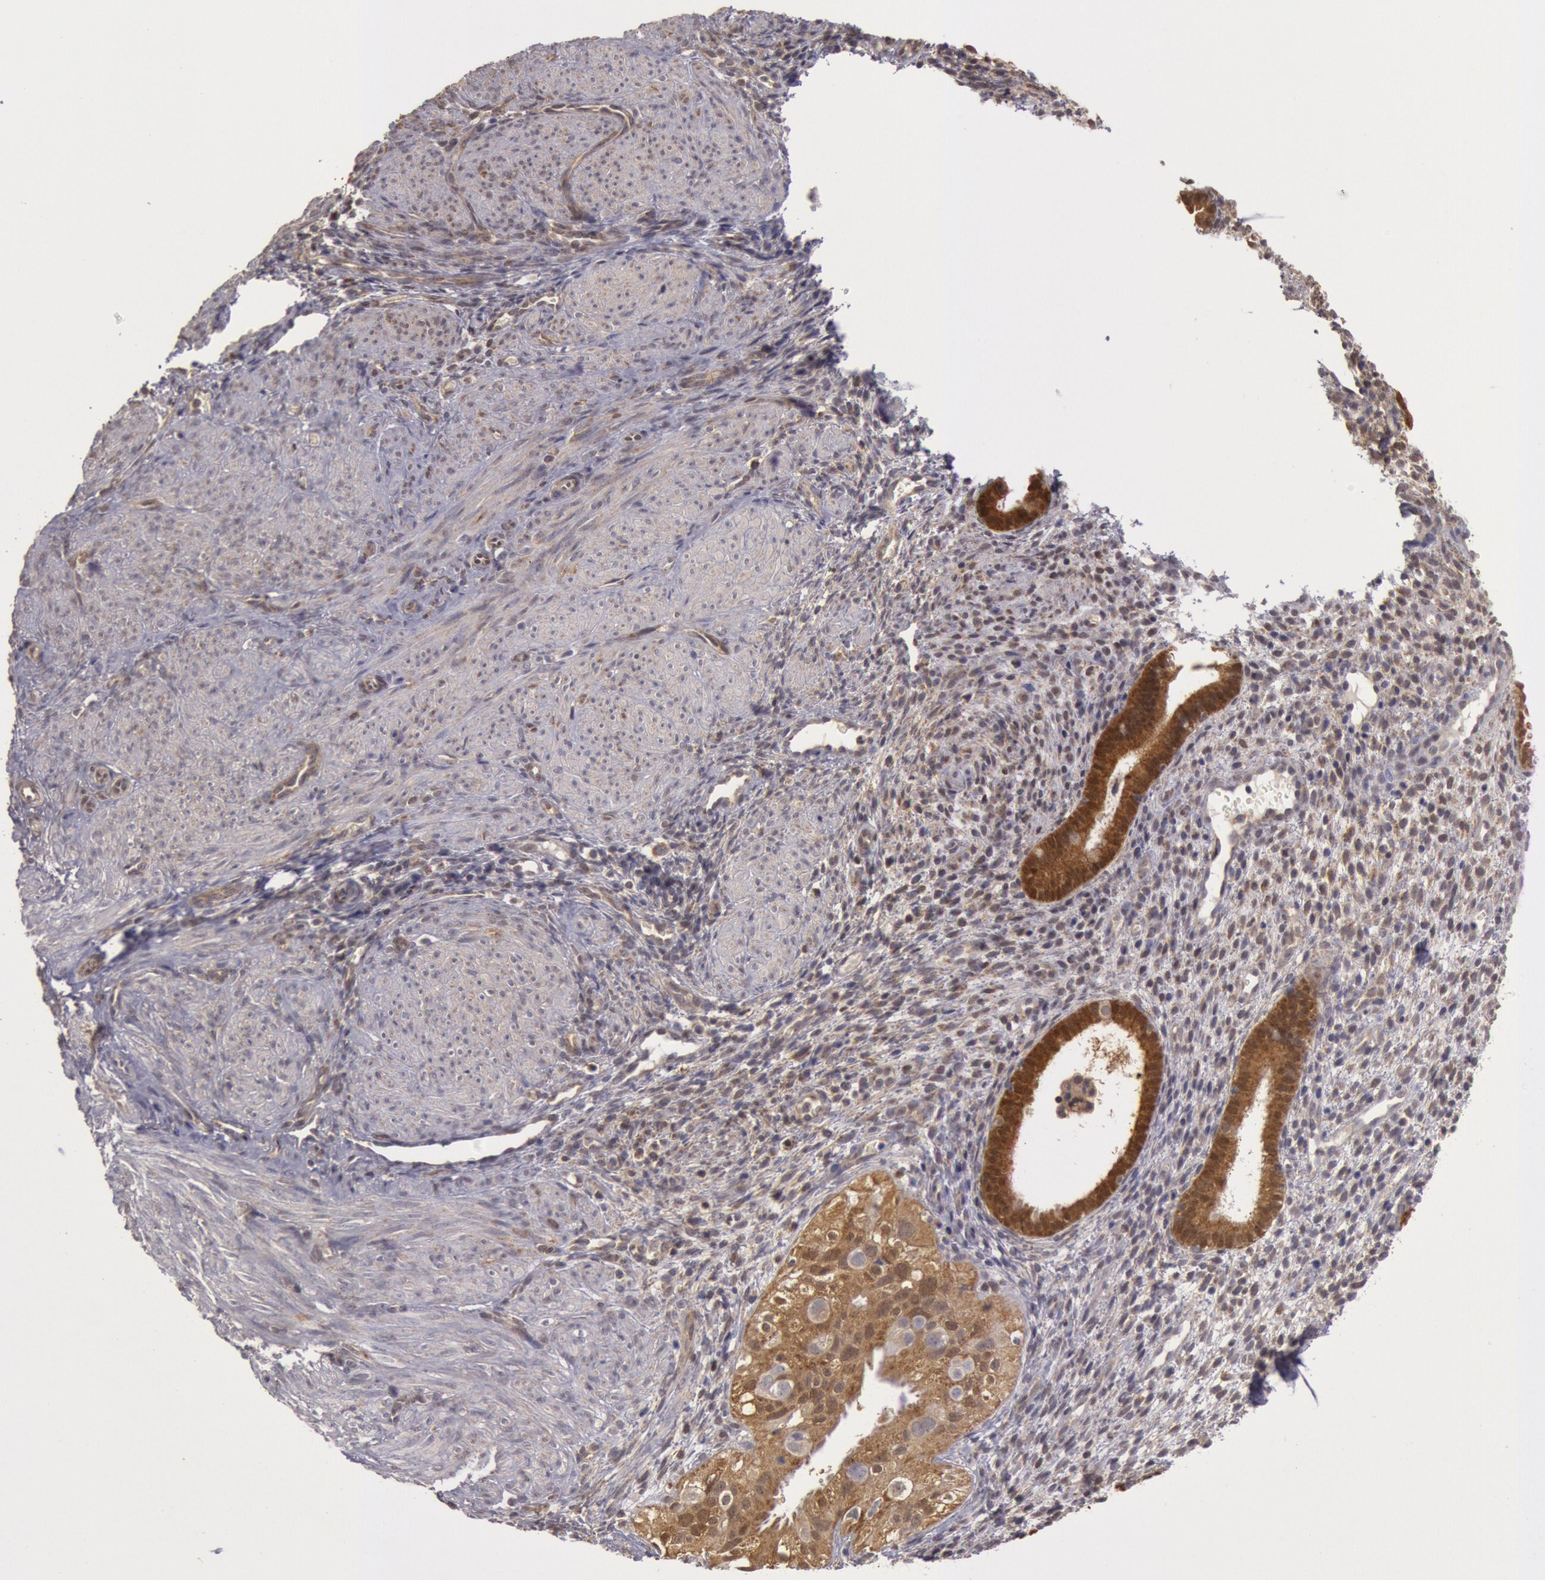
{"staining": {"intensity": "negative", "quantity": "none", "location": "none"}, "tissue": "endometrium", "cell_type": "Cells in endometrial stroma", "image_type": "normal", "snomed": [{"axis": "morphology", "description": "Normal tissue, NOS"}, {"axis": "topography", "description": "Endometrium"}], "caption": "Immunohistochemistry (IHC) of unremarkable human endometrium demonstrates no expression in cells in endometrial stroma. Nuclei are stained in blue.", "gene": "MPST", "patient": {"sex": "female", "age": 72}}